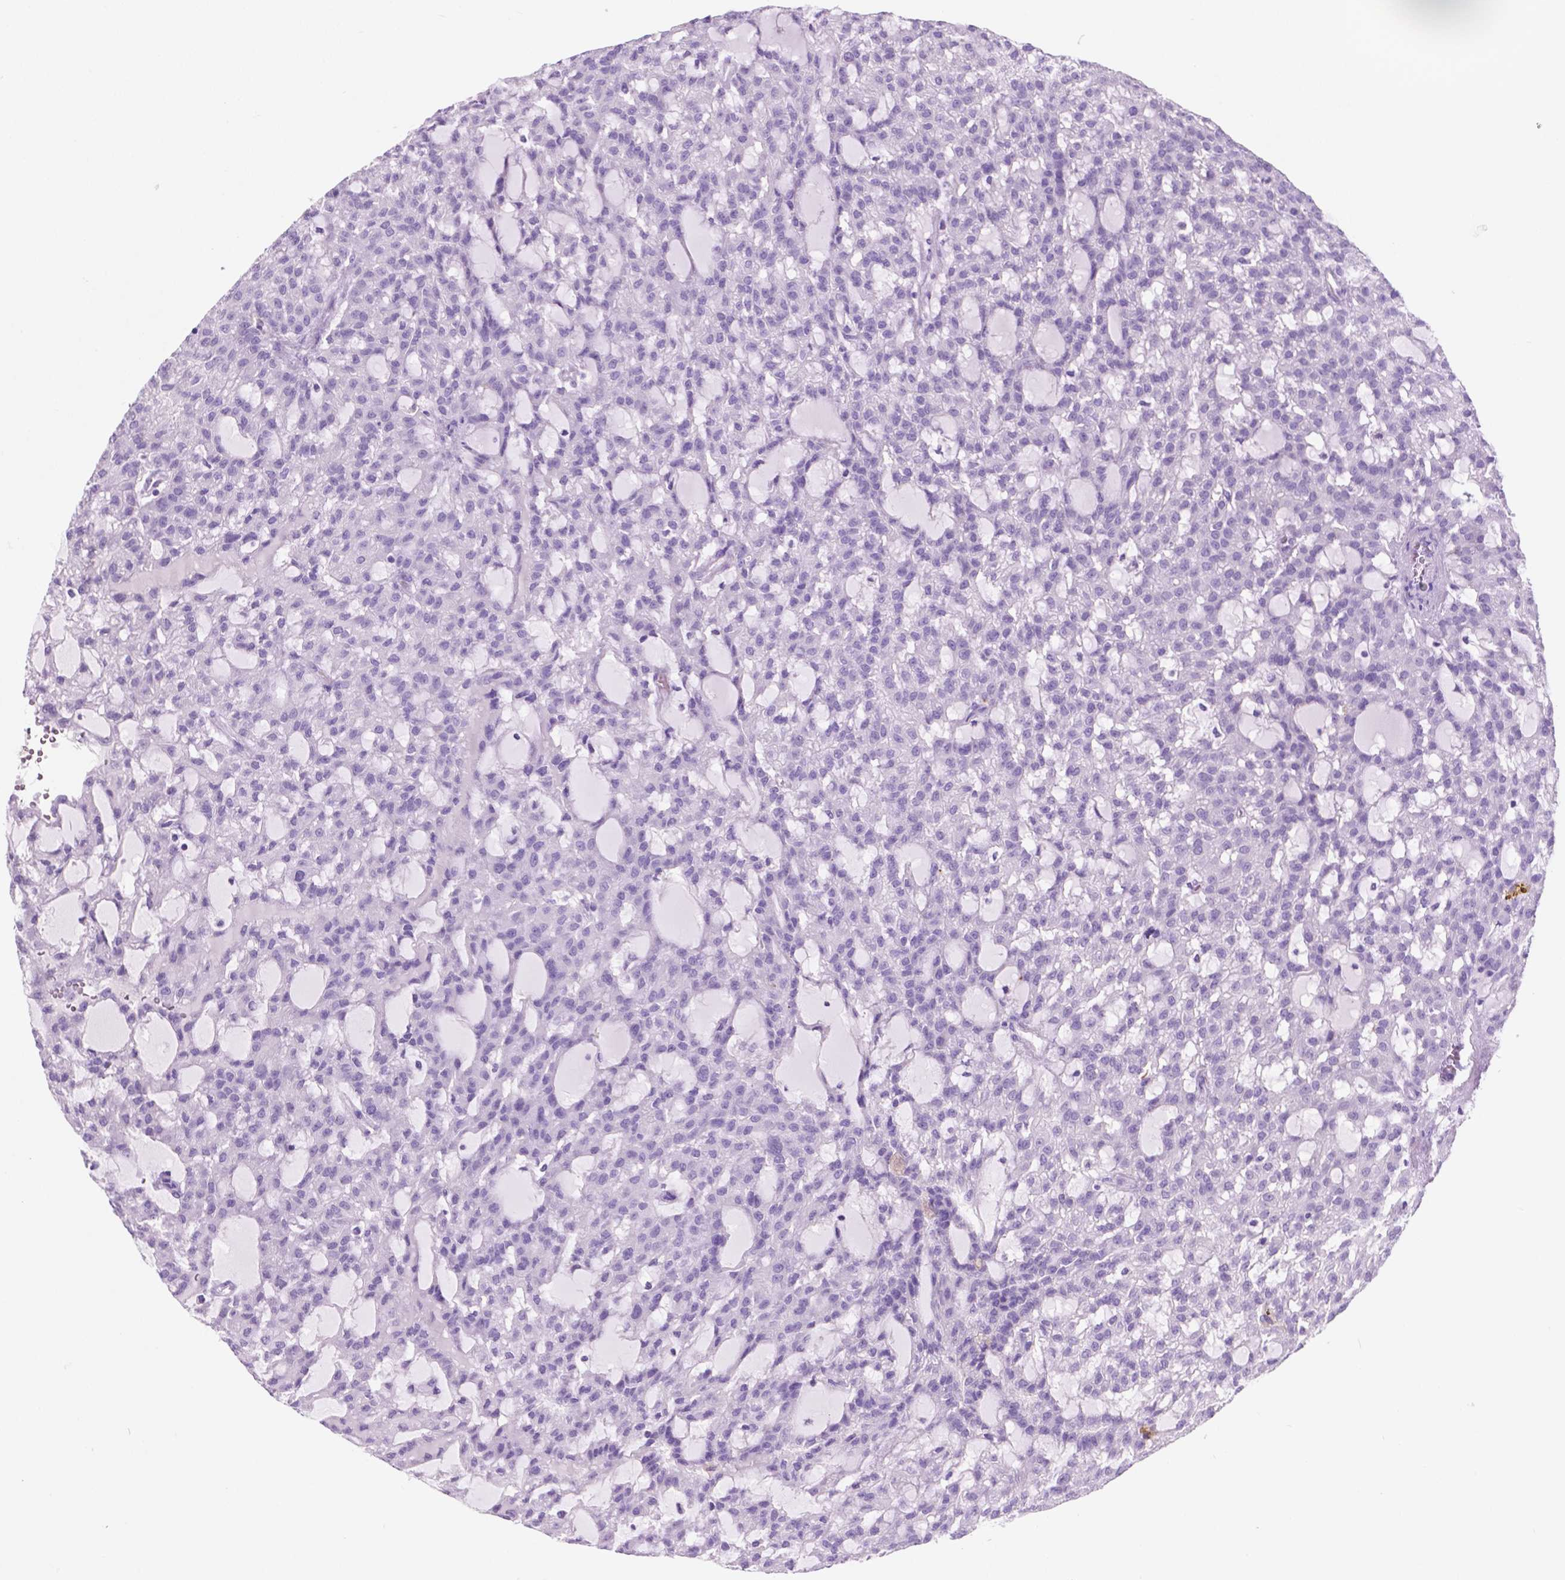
{"staining": {"intensity": "negative", "quantity": "none", "location": "none"}, "tissue": "renal cancer", "cell_type": "Tumor cells", "image_type": "cancer", "snomed": [{"axis": "morphology", "description": "Adenocarcinoma, NOS"}, {"axis": "topography", "description": "Kidney"}], "caption": "A high-resolution micrograph shows immunohistochemistry (IHC) staining of renal cancer, which exhibits no significant staining in tumor cells. The staining was performed using DAB (3,3'-diaminobenzidine) to visualize the protein expression in brown, while the nuclei were stained in blue with hematoxylin (Magnification: 20x).", "gene": "GRIN2B", "patient": {"sex": "male", "age": 63}}